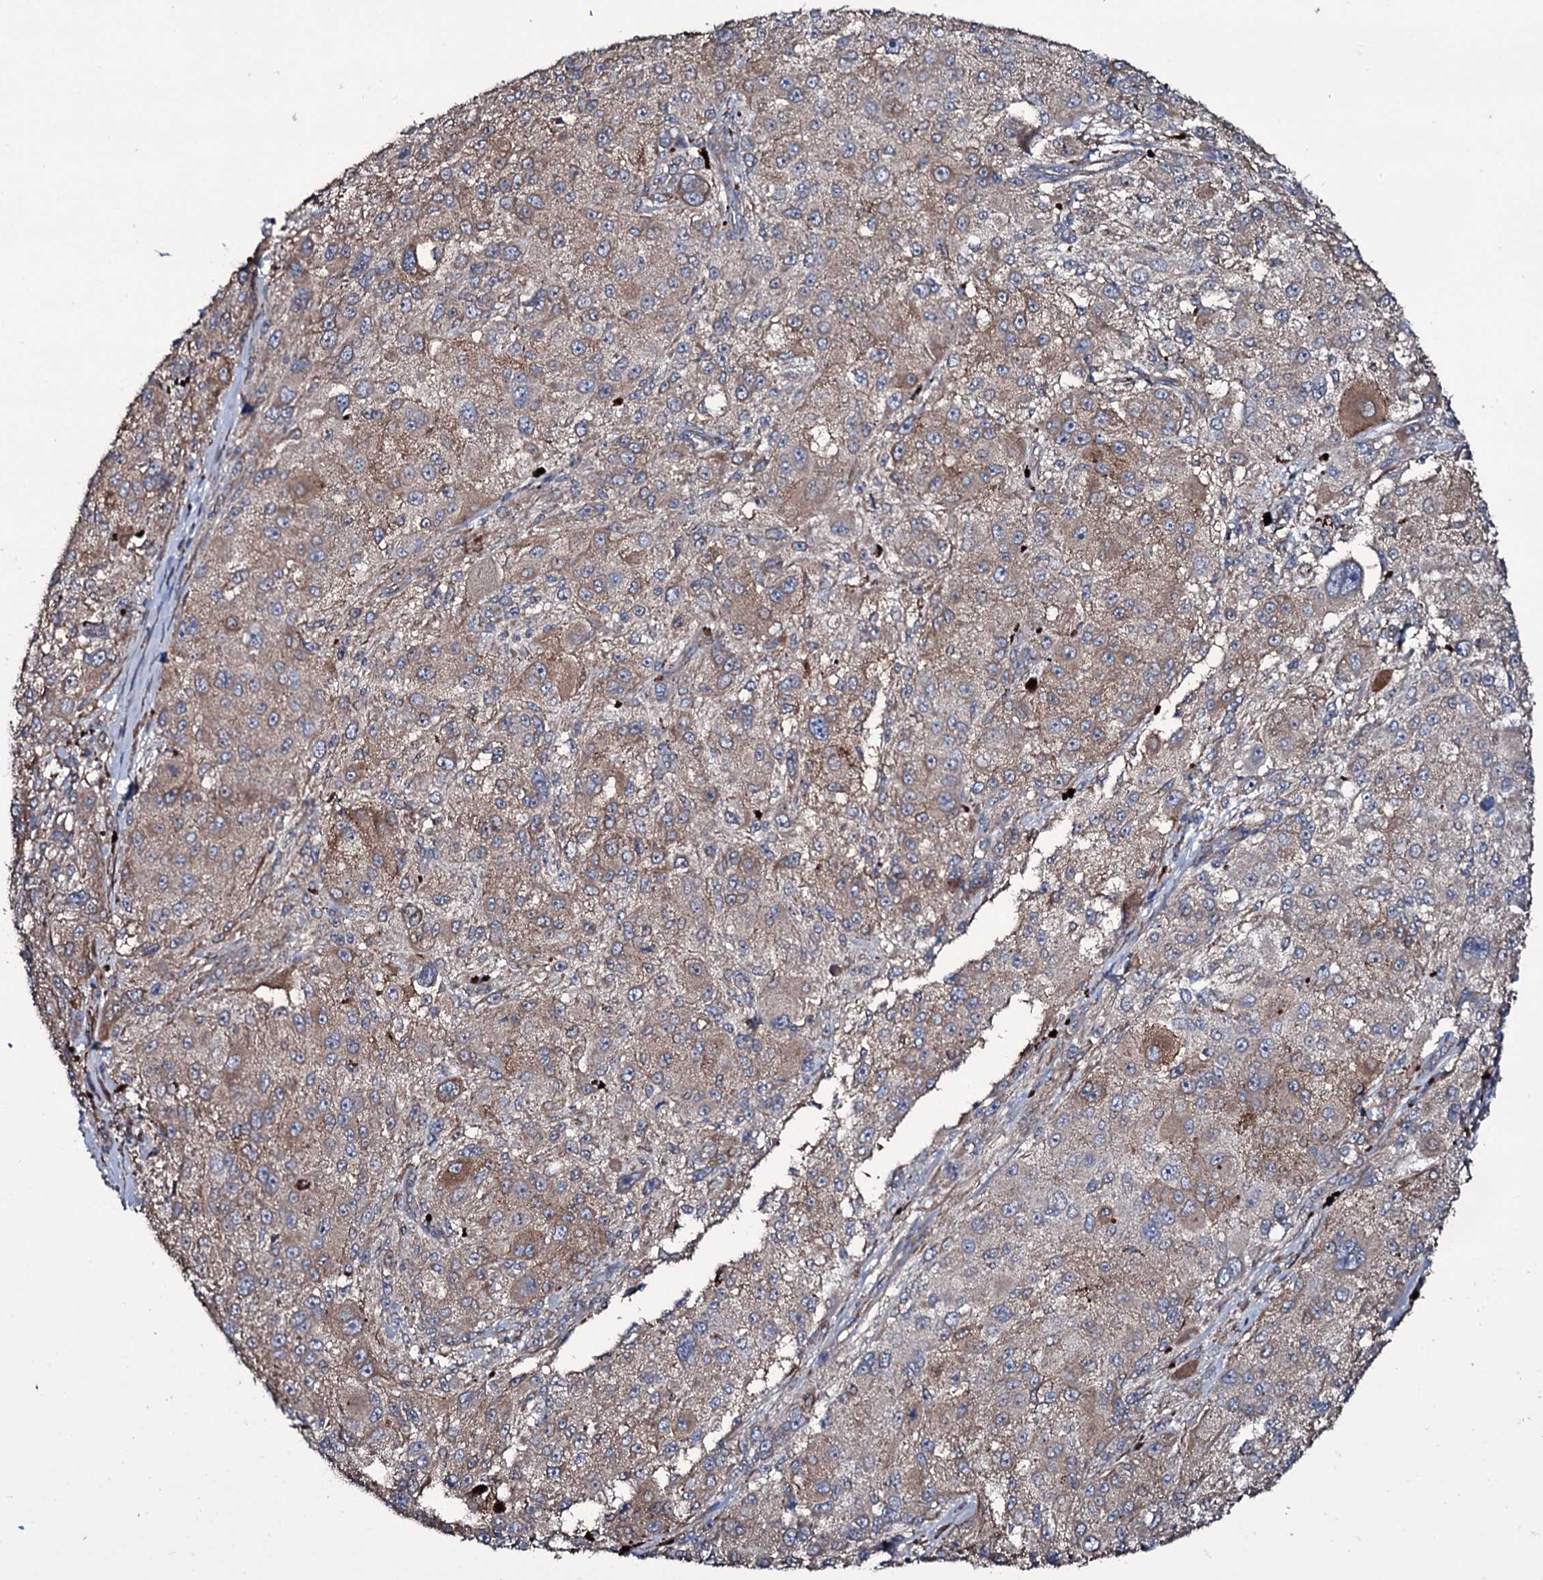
{"staining": {"intensity": "weak", "quantity": ">75%", "location": "cytoplasmic/membranous"}, "tissue": "melanoma", "cell_type": "Tumor cells", "image_type": "cancer", "snomed": [{"axis": "morphology", "description": "Necrosis, NOS"}, {"axis": "morphology", "description": "Malignant melanoma, NOS"}, {"axis": "topography", "description": "Skin"}], "caption": "Weak cytoplasmic/membranous expression for a protein is identified in about >75% of tumor cells of melanoma using immunohistochemistry.", "gene": "WIPF3", "patient": {"sex": "female", "age": 87}}